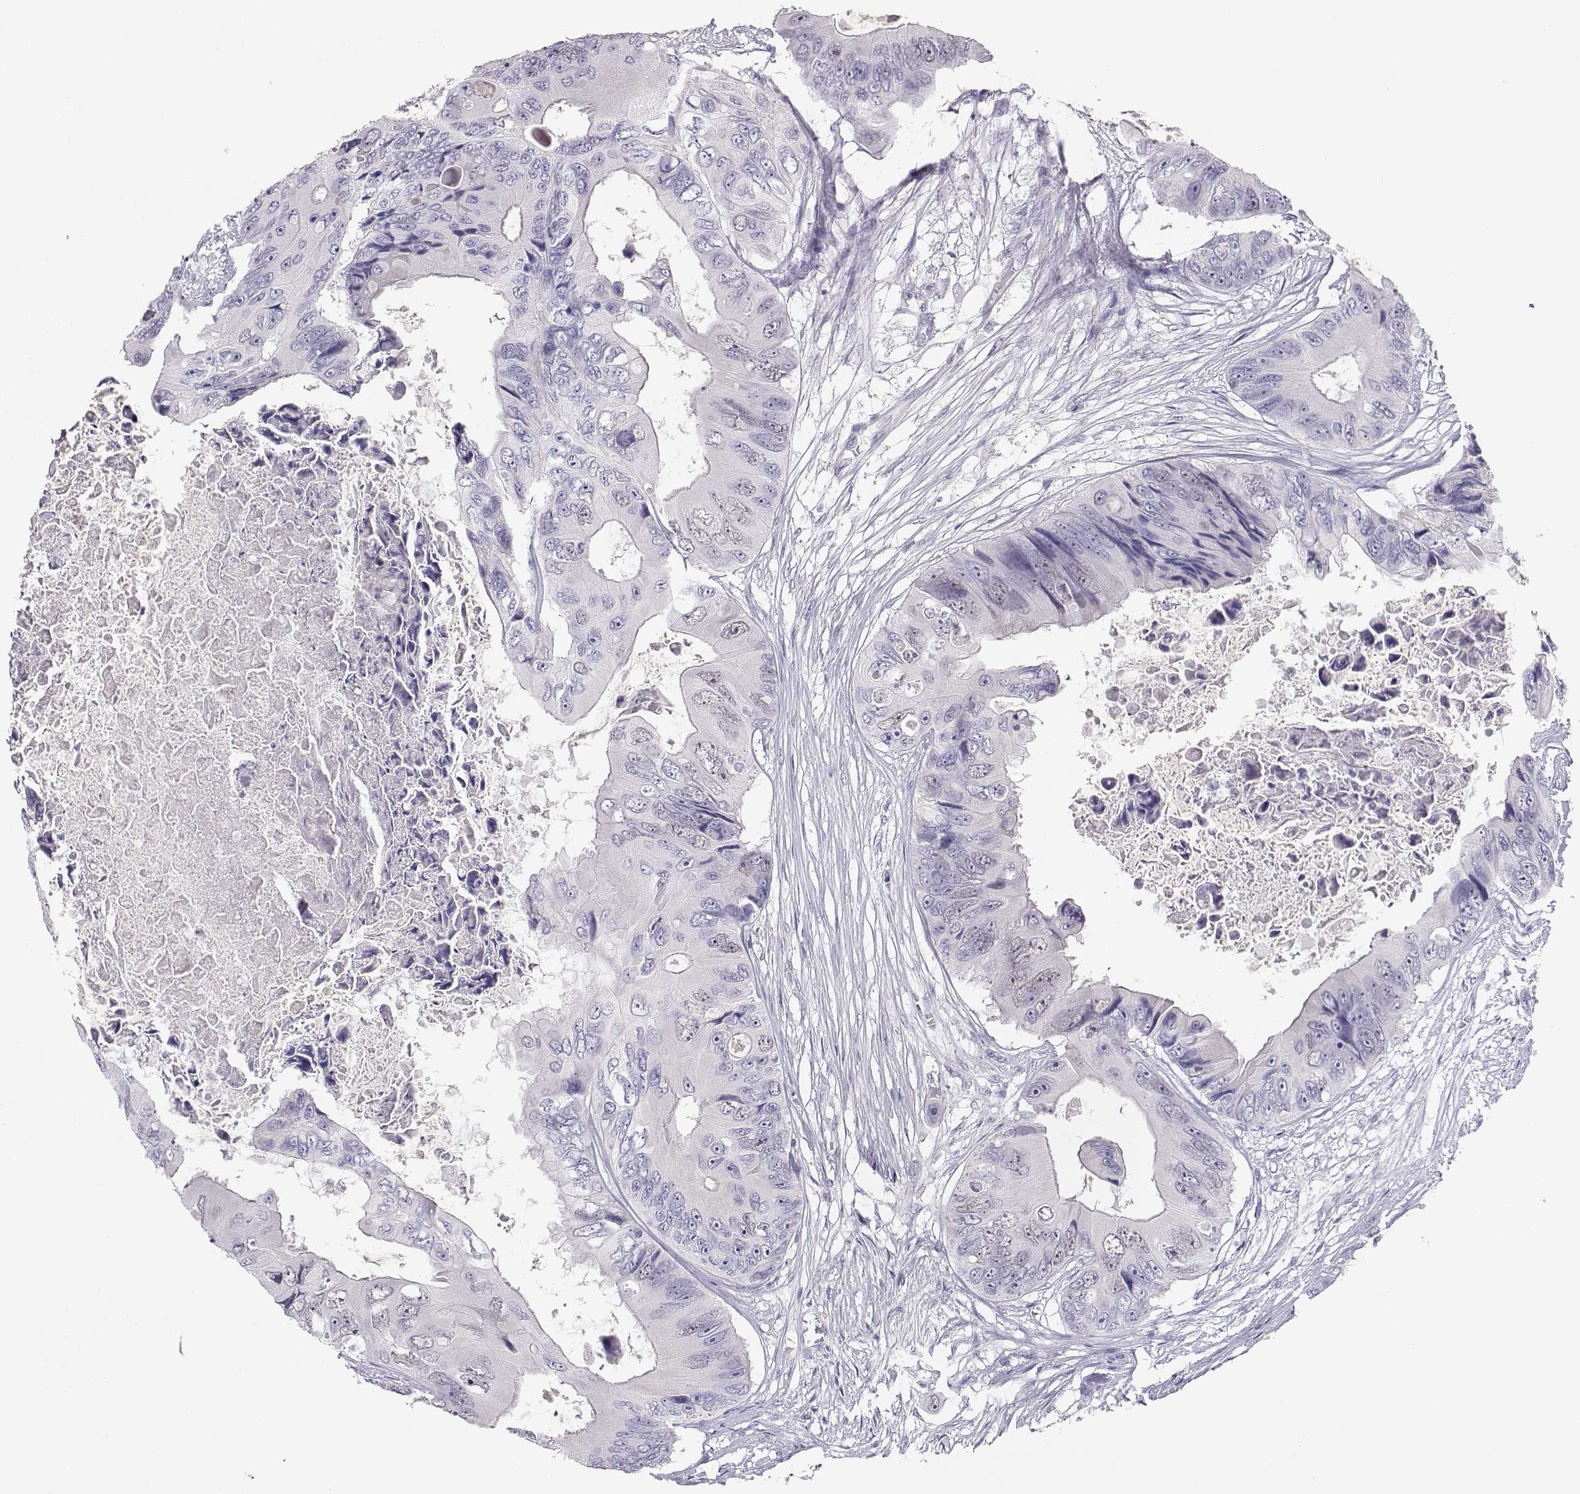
{"staining": {"intensity": "negative", "quantity": "none", "location": "none"}, "tissue": "colorectal cancer", "cell_type": "Tumor cells", "image_type": "cancer", "snomed": [{"axis": "morphology", "description": "Adenocarcinoma, NOS"}, {"axis": "topography", "description": "Rectum"}], "caption": "Immunohistochemistry (IHC) histopathology image of colorectal adenocarcinoma stained for a protein (brown), which displays no staining in tumor cells.", "gene": "OPN5", "patient": {"sex": "male", "age": 63}}